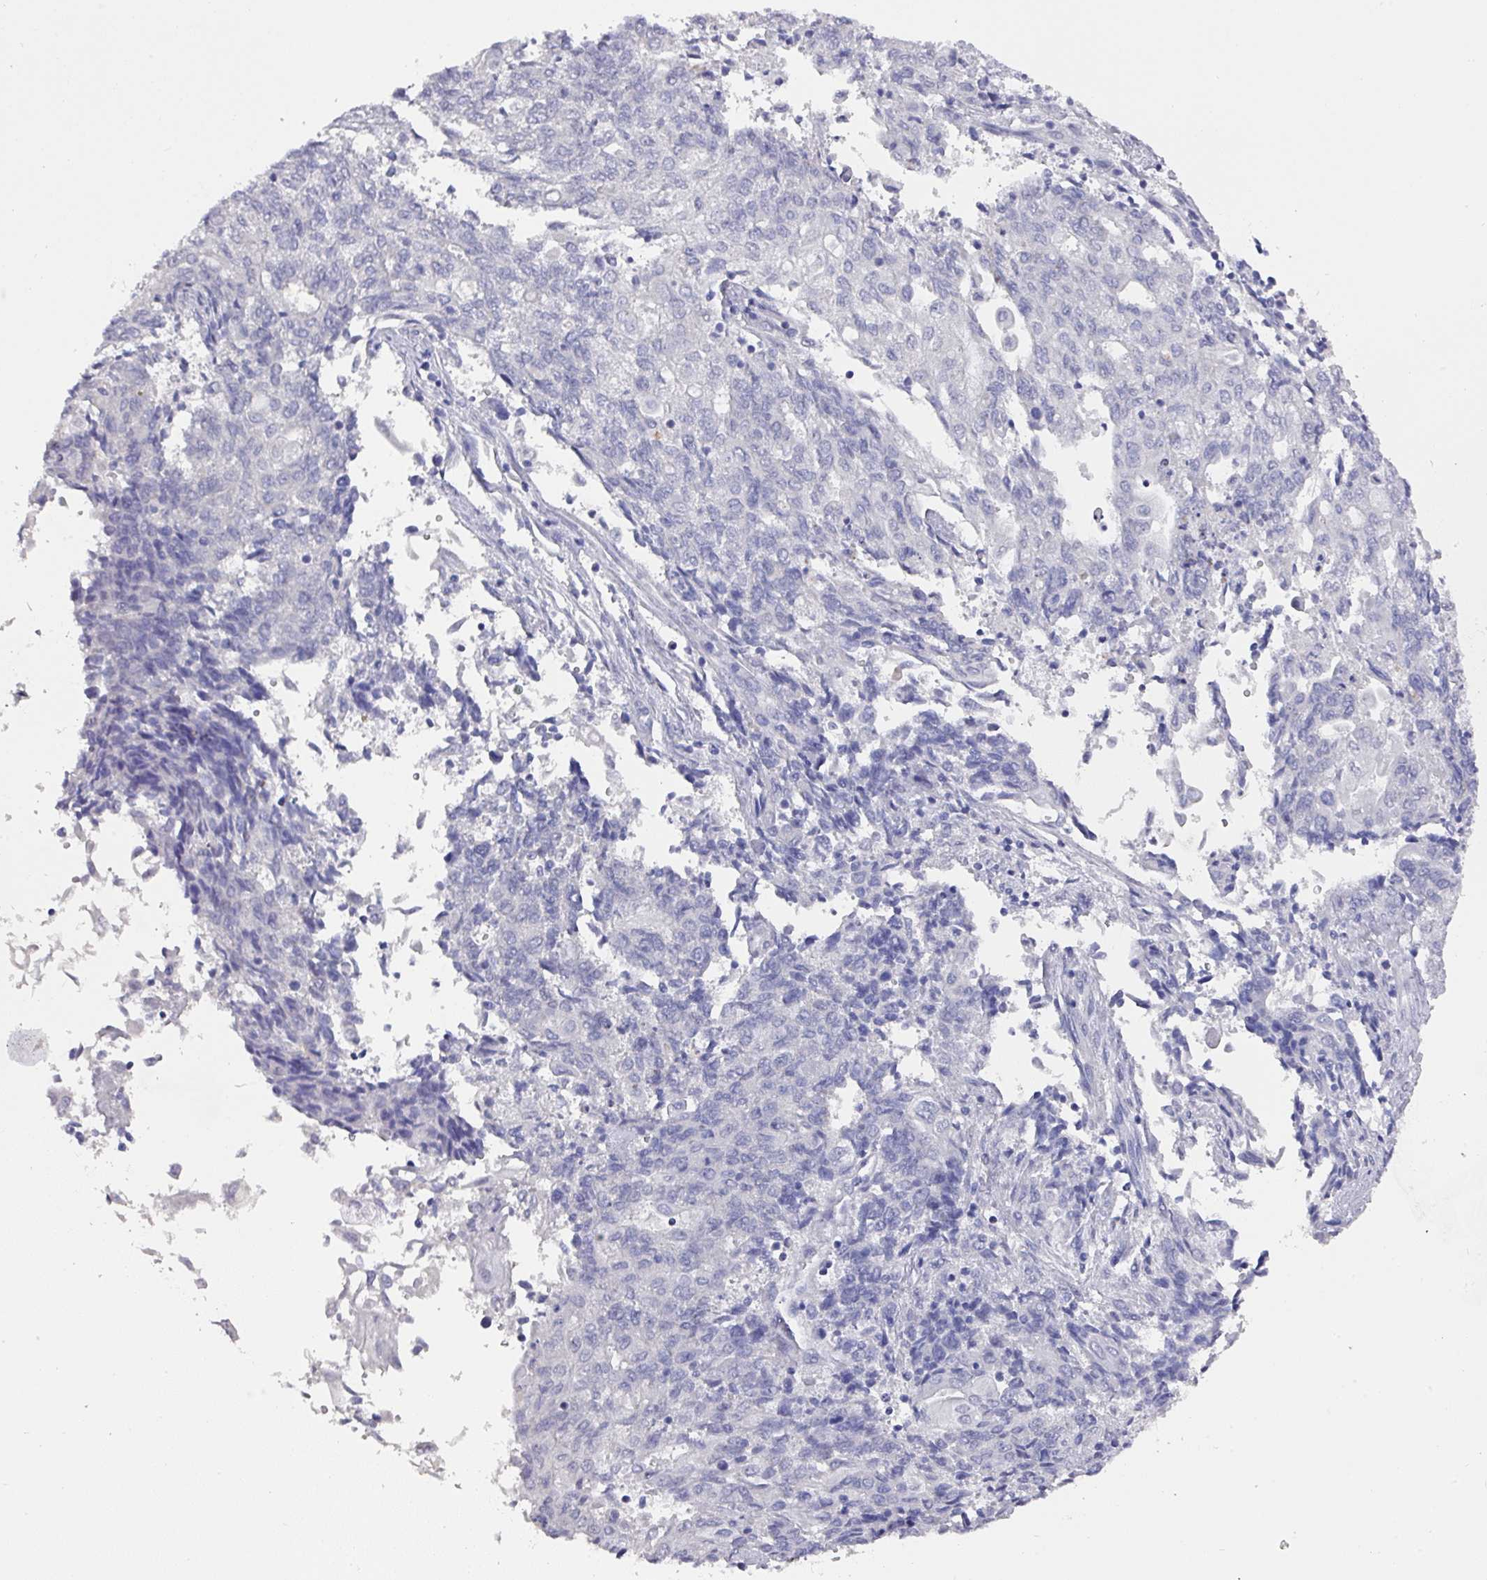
{"staining": {"intensity": "negative", "quantity": "none", "location": "none"}, "tissue": "endometrial cancer", "cell_type": "Tumor cells", "image_type": "cancer", "snomed": [{"axis": "morphology", "description": "Adenocarcinoma, NOS"}, {"axis": "topography", "description": "Endometrium"}], "caption": "An IHC histopathology image of adenocarcinoma (endometrial) is shown. There is no staining in tumor cells of adenocarcinoma (endometrial). (Immunohistochemistry (ihc), brightfield microscopy, high magnification).", "gene": "DAZL", "patient": {"sex": "female", "age": 54}}